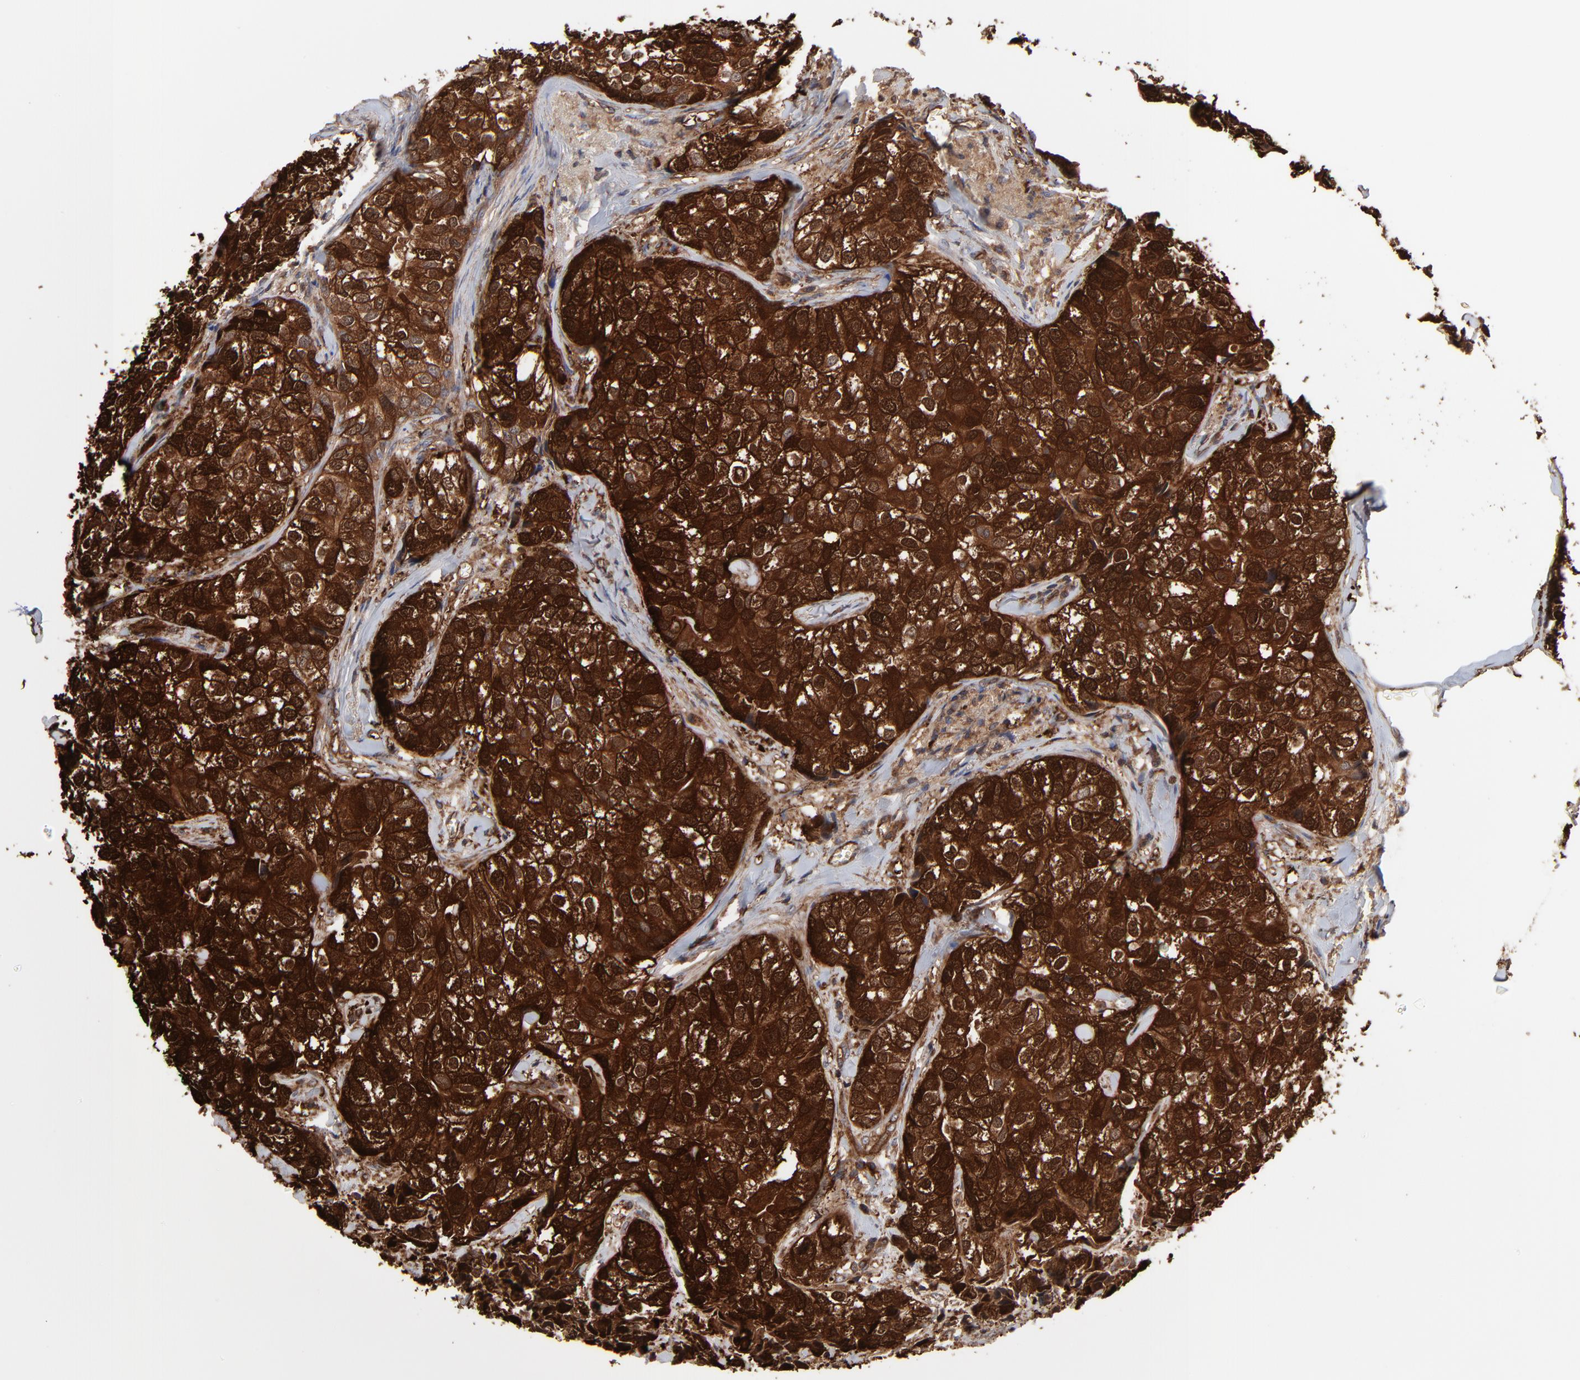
{"staining": {"intensity": "strong", "quantity": ">75%", "location": "cytoplasmic/membranous"}, "tissue": "breast cancer", "cell_type": "Tumor cells", "image_type": "cancer", "snomed": [{"axis": "morphology", "description": "Duct carcinoma"}, {"axis": "topography", "description": "Breast"}], "caption": "Immunohistochemical staining of human breast intraductal carcinoma demonstrates high levels of strong cytoplasmic/membranous protein staining in about >75% of tumor cells. (Brightfield microscopy of DAB IHC at high magnification).", "gene": "ARMT1", "patient": {"sex": "female", "age": 68}}